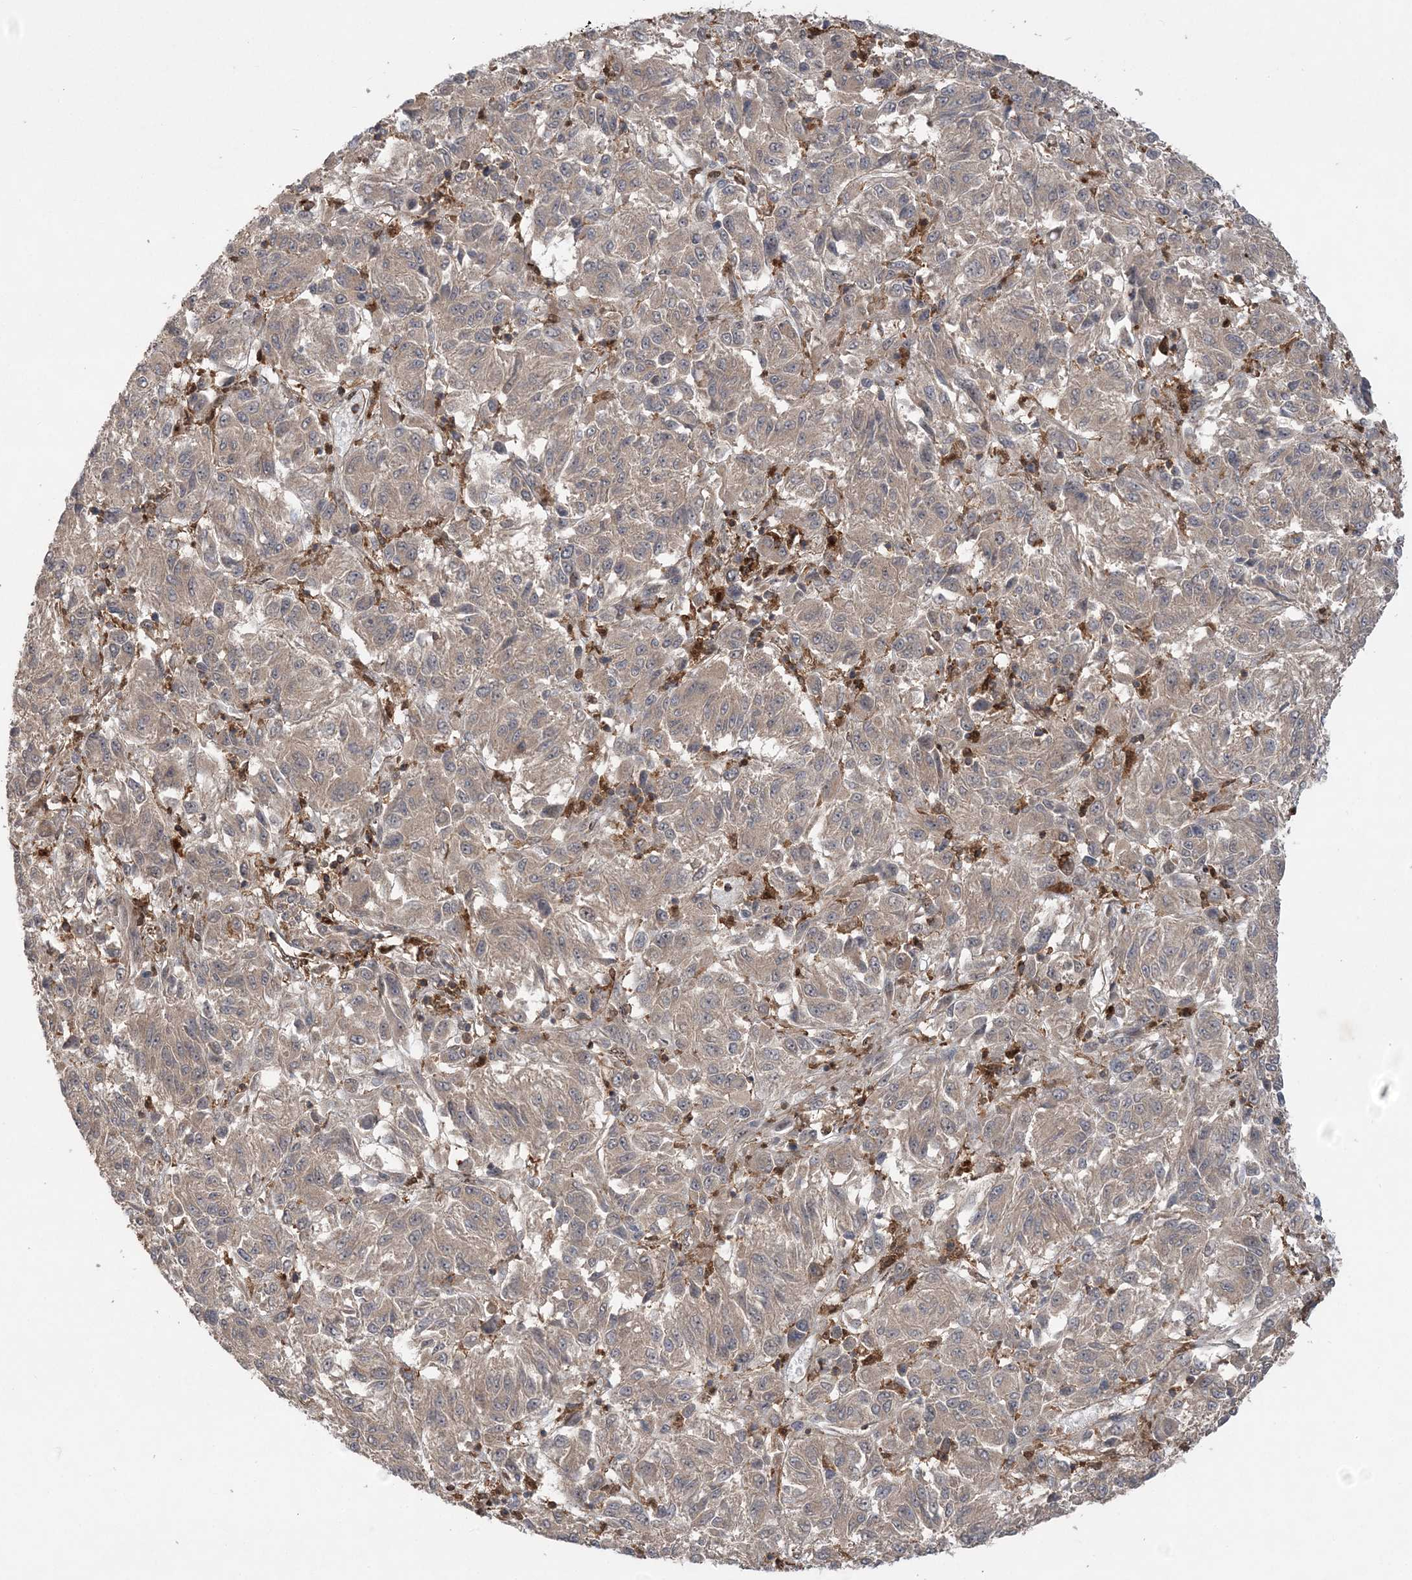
{"staining": {"intensity": "negative", "quantity": "none", "location": "none"}, "tissue": "melanoma", "cell_type": "Tumor cells", "image_type": "cancer", "snomed": [{"axis": "morphology", "description": "Malignant melanoma, Metastatic site"}, {"axis": "topography", "description": "Lung"}], "caption": "Immunohistochemistry (IHC) of malignant melanoma (metastatic site) shows no positivity in tumor cells. (DAB (3,3'-diaminobenzidine) immunohistochemistry (IHC) visualized using brightfield microscopy, high magnification).", "gene": "LACC1", "patient": {"sex": "male", "age": 64}}